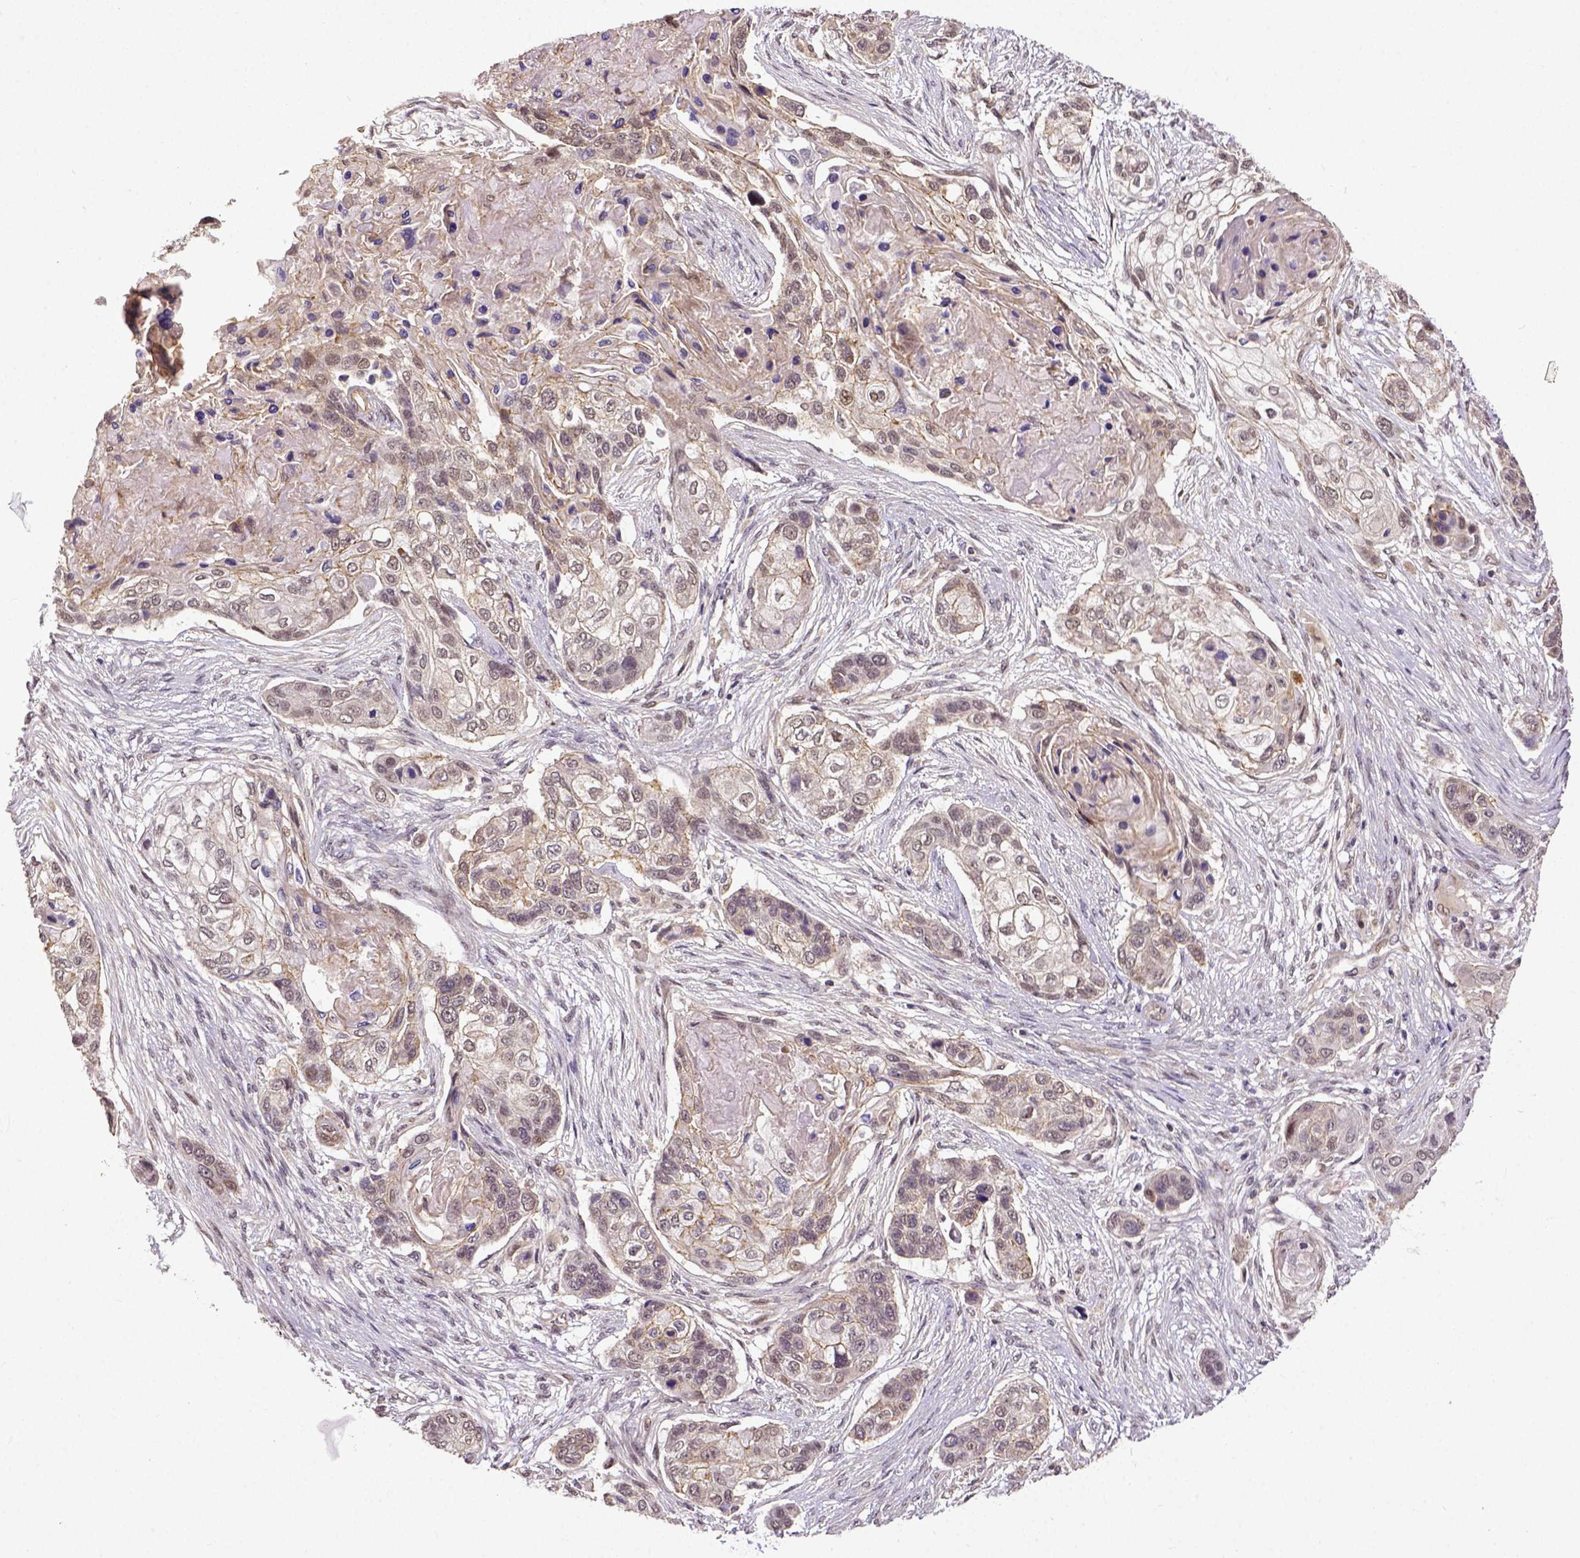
{"staining": {"intensity": "negative", "quantity": "none", "location": "none"}, "tissue": "lung cancer", "cell_type": "Tumor cells", "image_type": "cancer", "snomed": [{"axis": "morphology", "description": "Squamous cell carcinoma, NOS"}, {"axis": "topography", "description": "Lung"}], "caption": "This is an IHC histopathology image of human lung cancer (squamous cell carcinoma). There is no expression in tumor cells.", "gene": "DICER1", "patient": {"sex": "male", "age": 69}}